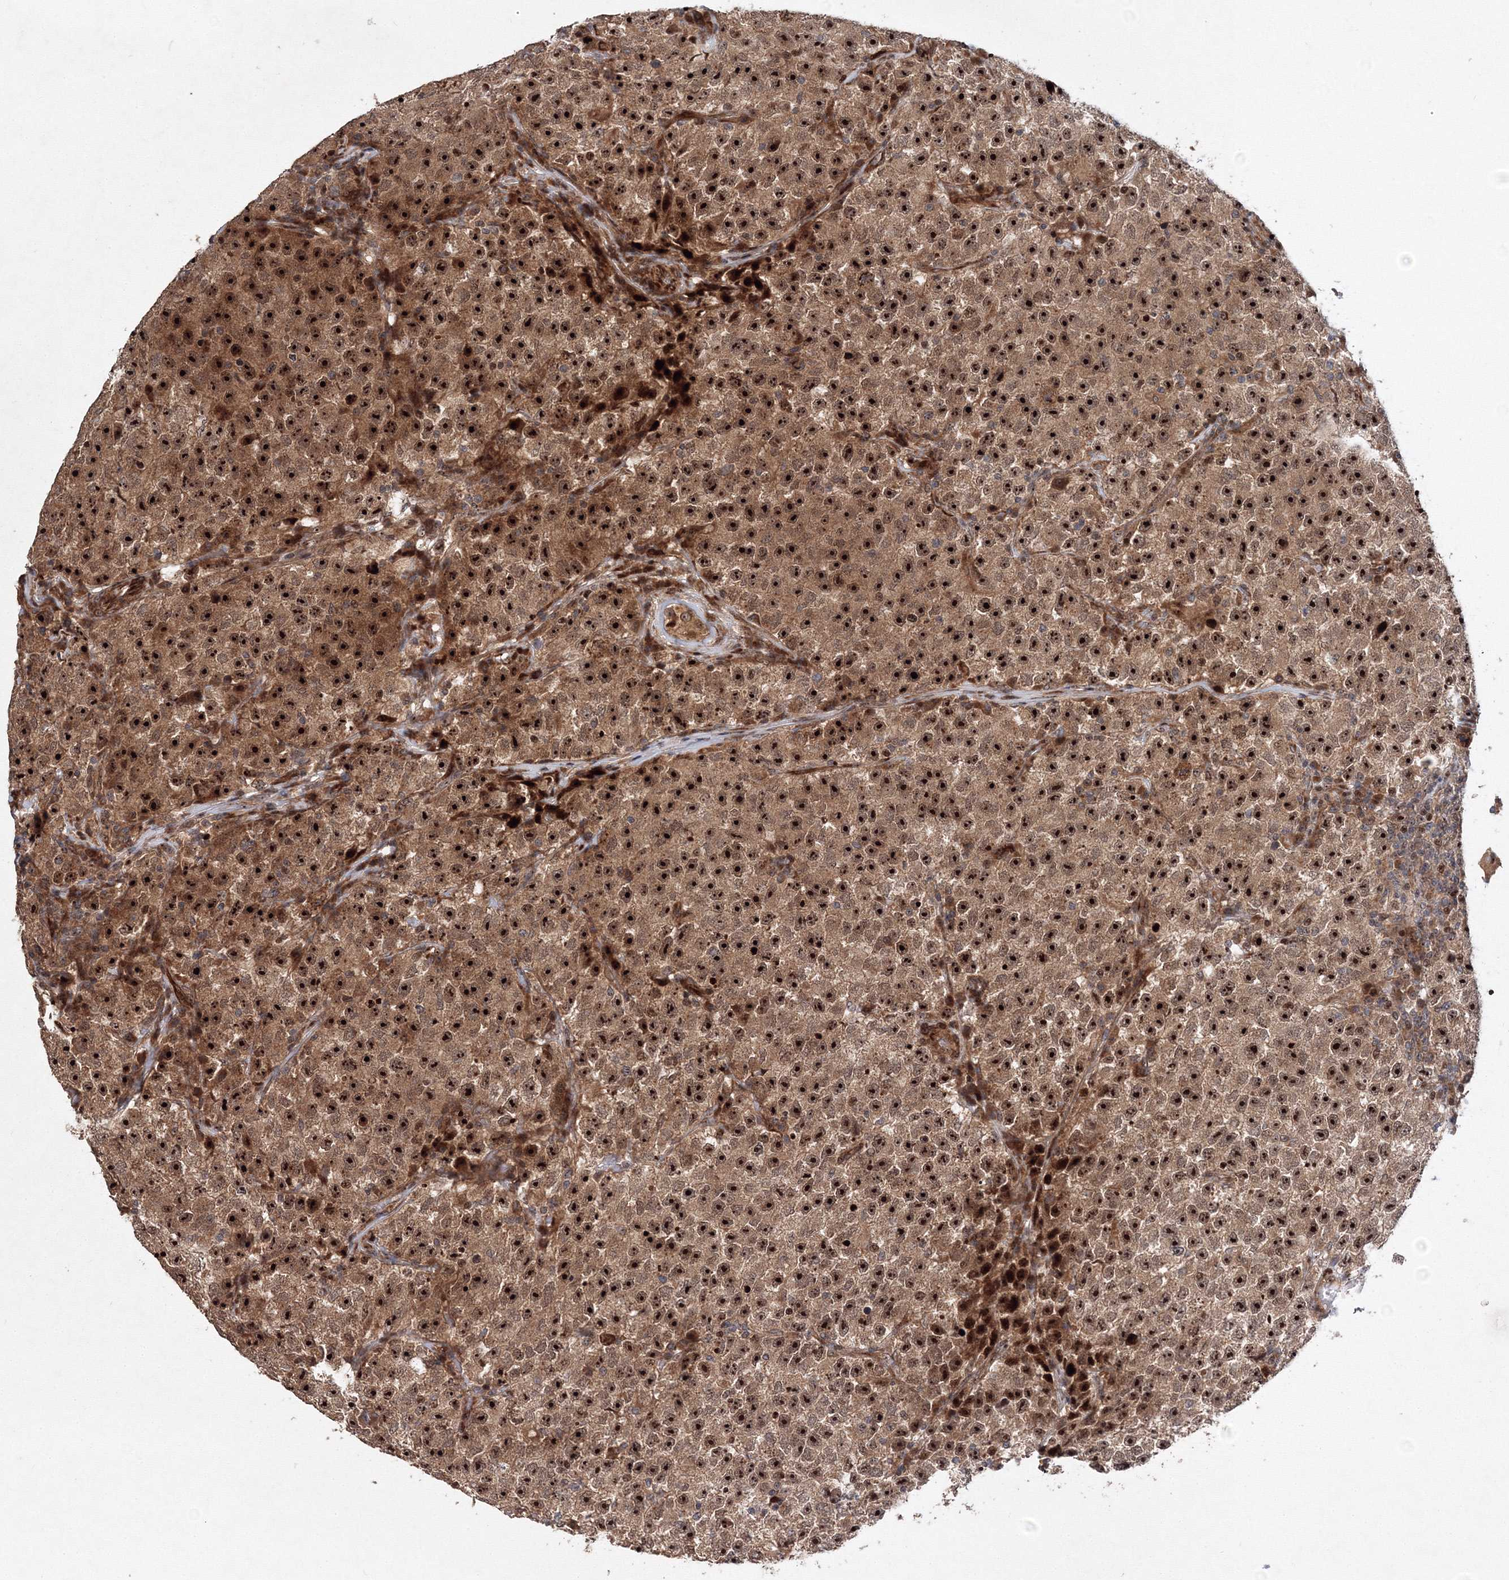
{"staining": {"intensity": "strong", "quantity": ">75%", "location": "cytoplasmic/membranous,nuclear"}, "tissue": "testis cancer", "cell_type": "Tumor cells", "image_type": "cancer", "snomed": [{"axis": "morphology", "description": "Seminoma, NOS"}, {"axis": "topography", "description": "Testis"}], "caption": "Tumor cells demonstrate high levels of strong cytoplasmic/membranous and nuclear expression in approximately >75% of cells in human testis cancer (seminoma). (Brightfield microscopy of DAB IHC at high magnification).", "gene": "ANKAR", "patient": {"sex": "male", "age": 22}}